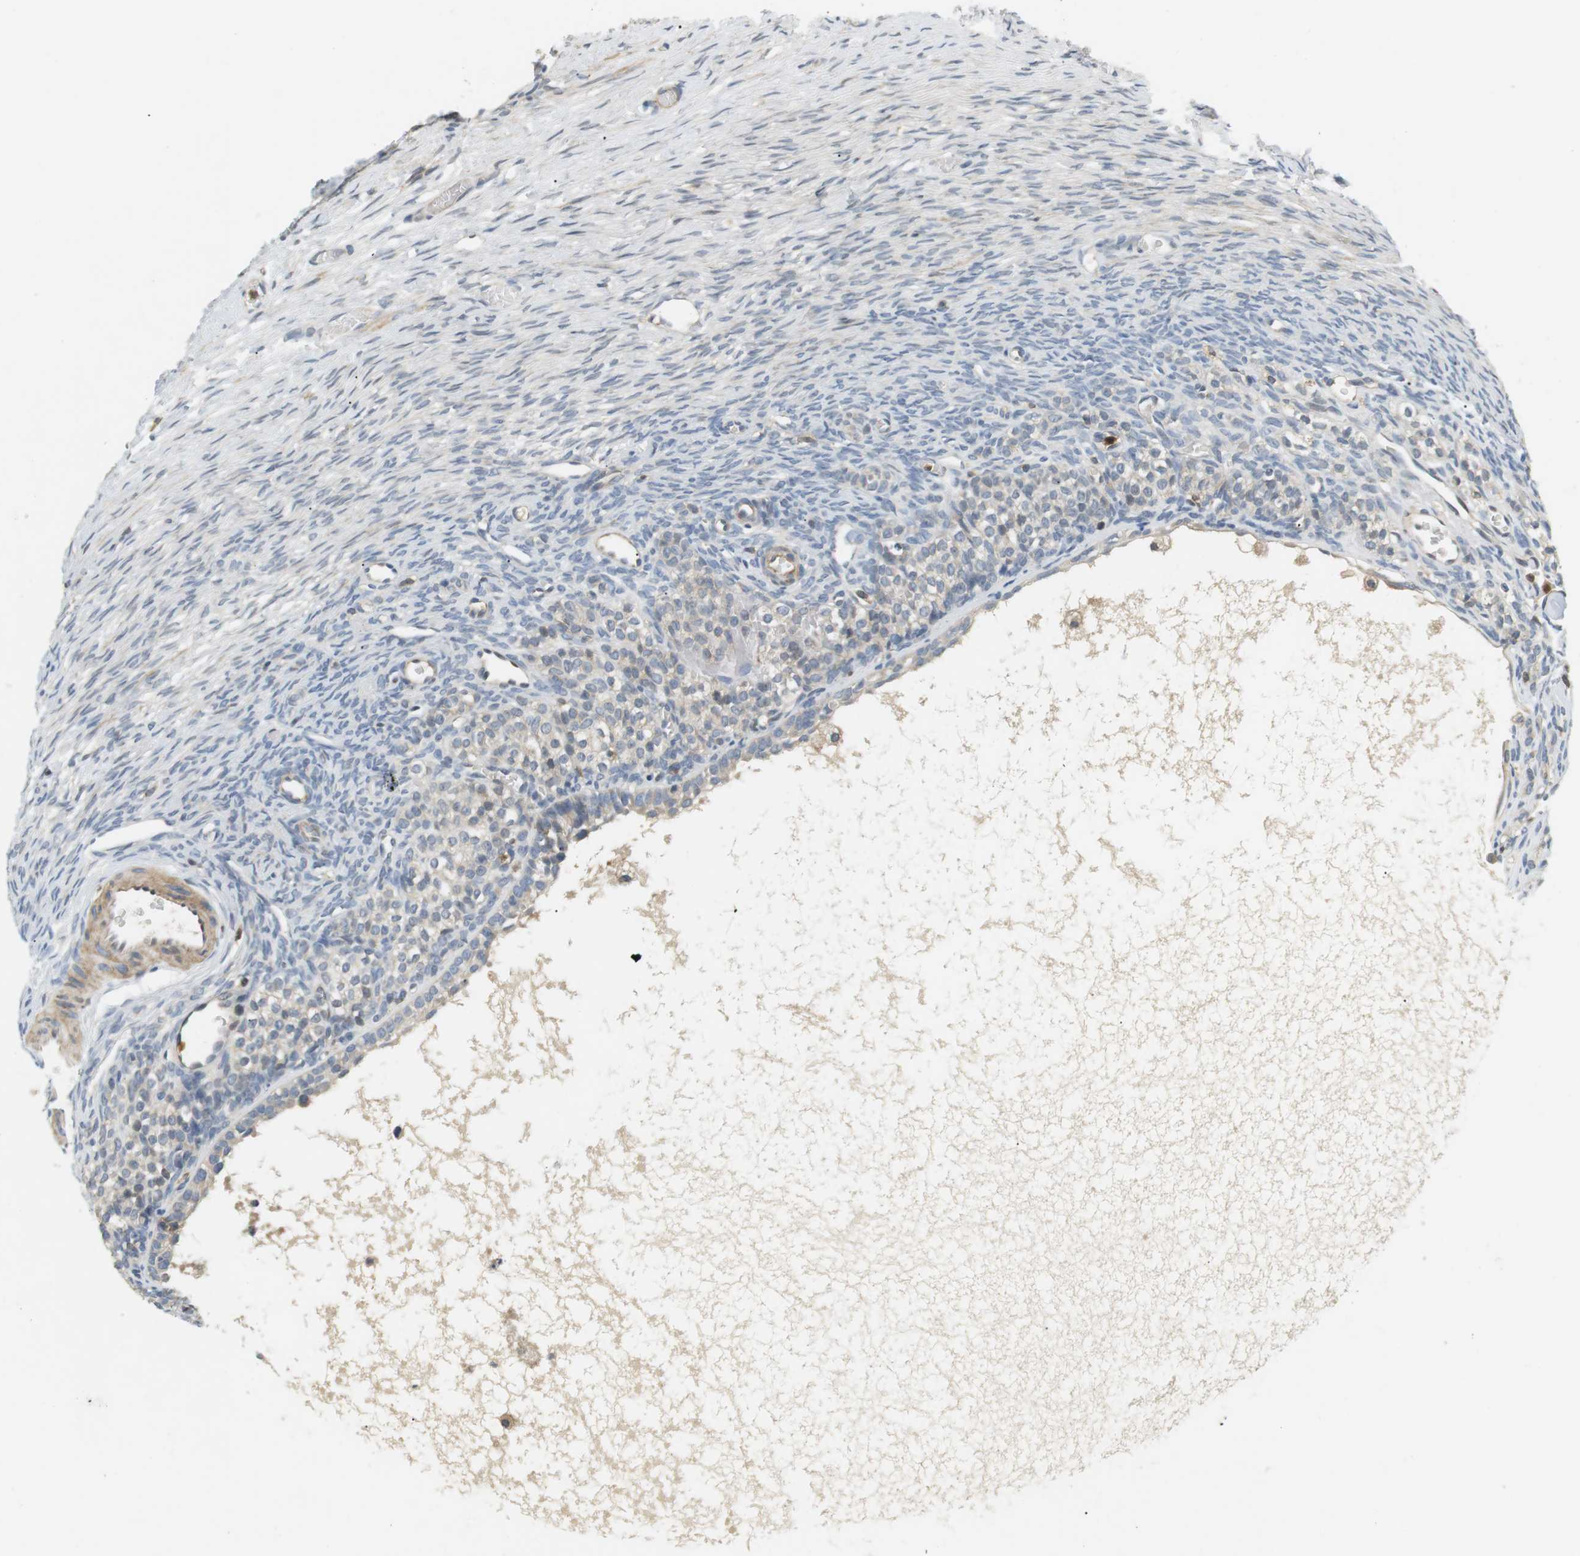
{"staining": {"intensity": "weak", "quantity": "<25%", "location": "cytoplasmic/membranous"}, "tissue": "ovary", "cell_type": "Follicle cells", "image_type": "normal", "snomed": [{"axis": "morphology", "description": "Normal tissue, NOS"}, {"axis": "topography", "description": "Ovary"}], "caption": "This is a photomicrograph of immunohistochemistry (IHC) staining of unremarkable ovary, which shows no staining in follicle cells.", "gene": "P2RY1", "patient": {"sex": "female", "age": 27}}